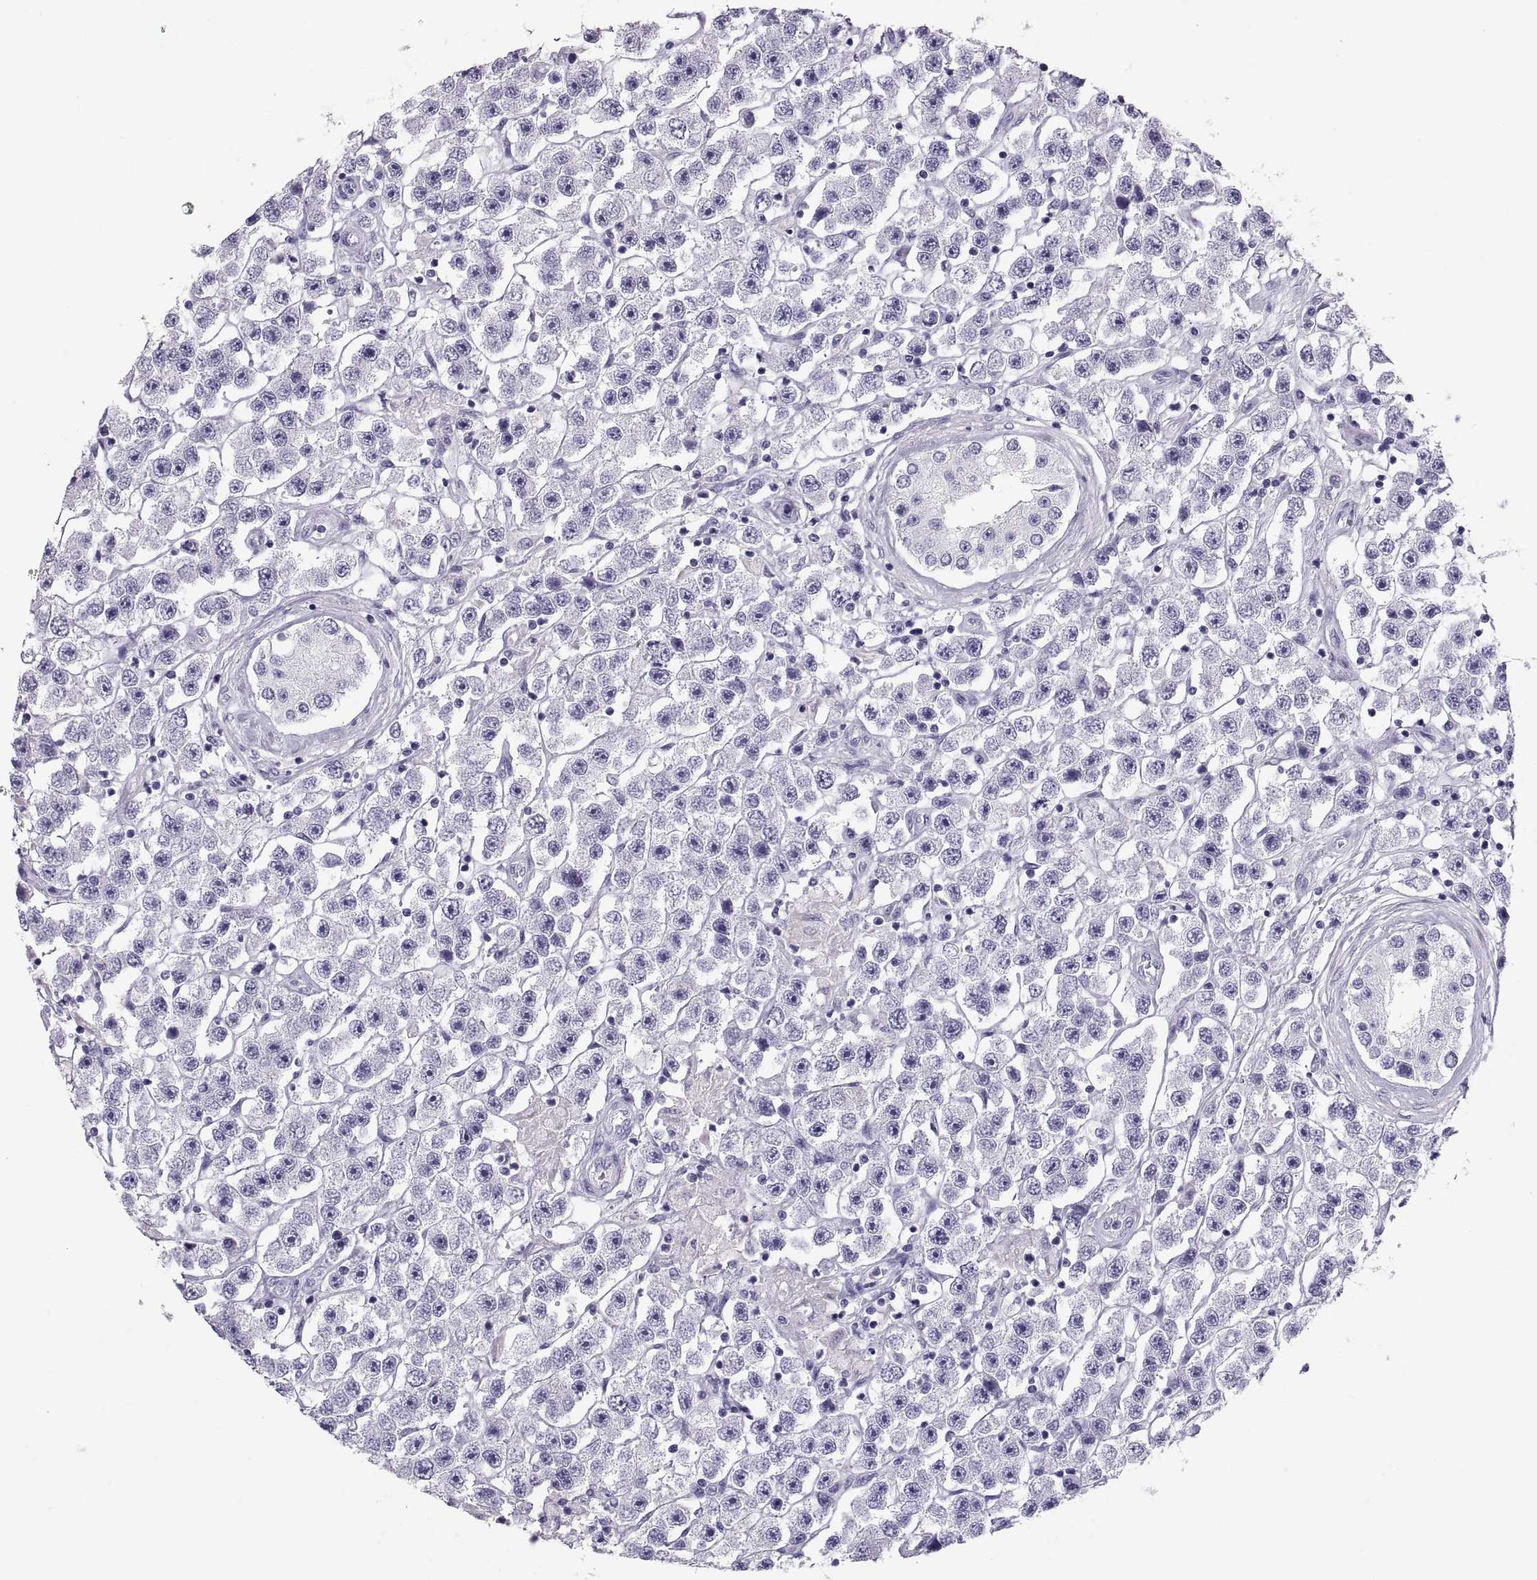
{"staining": {"intensity": "negative", "quantity": "none", "location": "none"}, "tissue": "testis cancer", "cell_type": "Tumor cells", "image_type": "cancer", "snomed": [{"axis": "morphology", "description": "Seminoma, NOS"}, {"axis": "topography", "description": "Testis"}], "caption": "Immunohistochemistry (IHC) photomicrograph of neoplastic tissue: testis cancer (seminoma) stained with DAB shows no significant protein positivity in tumor cells. Nuclei are stained in blue.", "gene": "PAX2", "patient": {"sex": "male", "age": 45}}